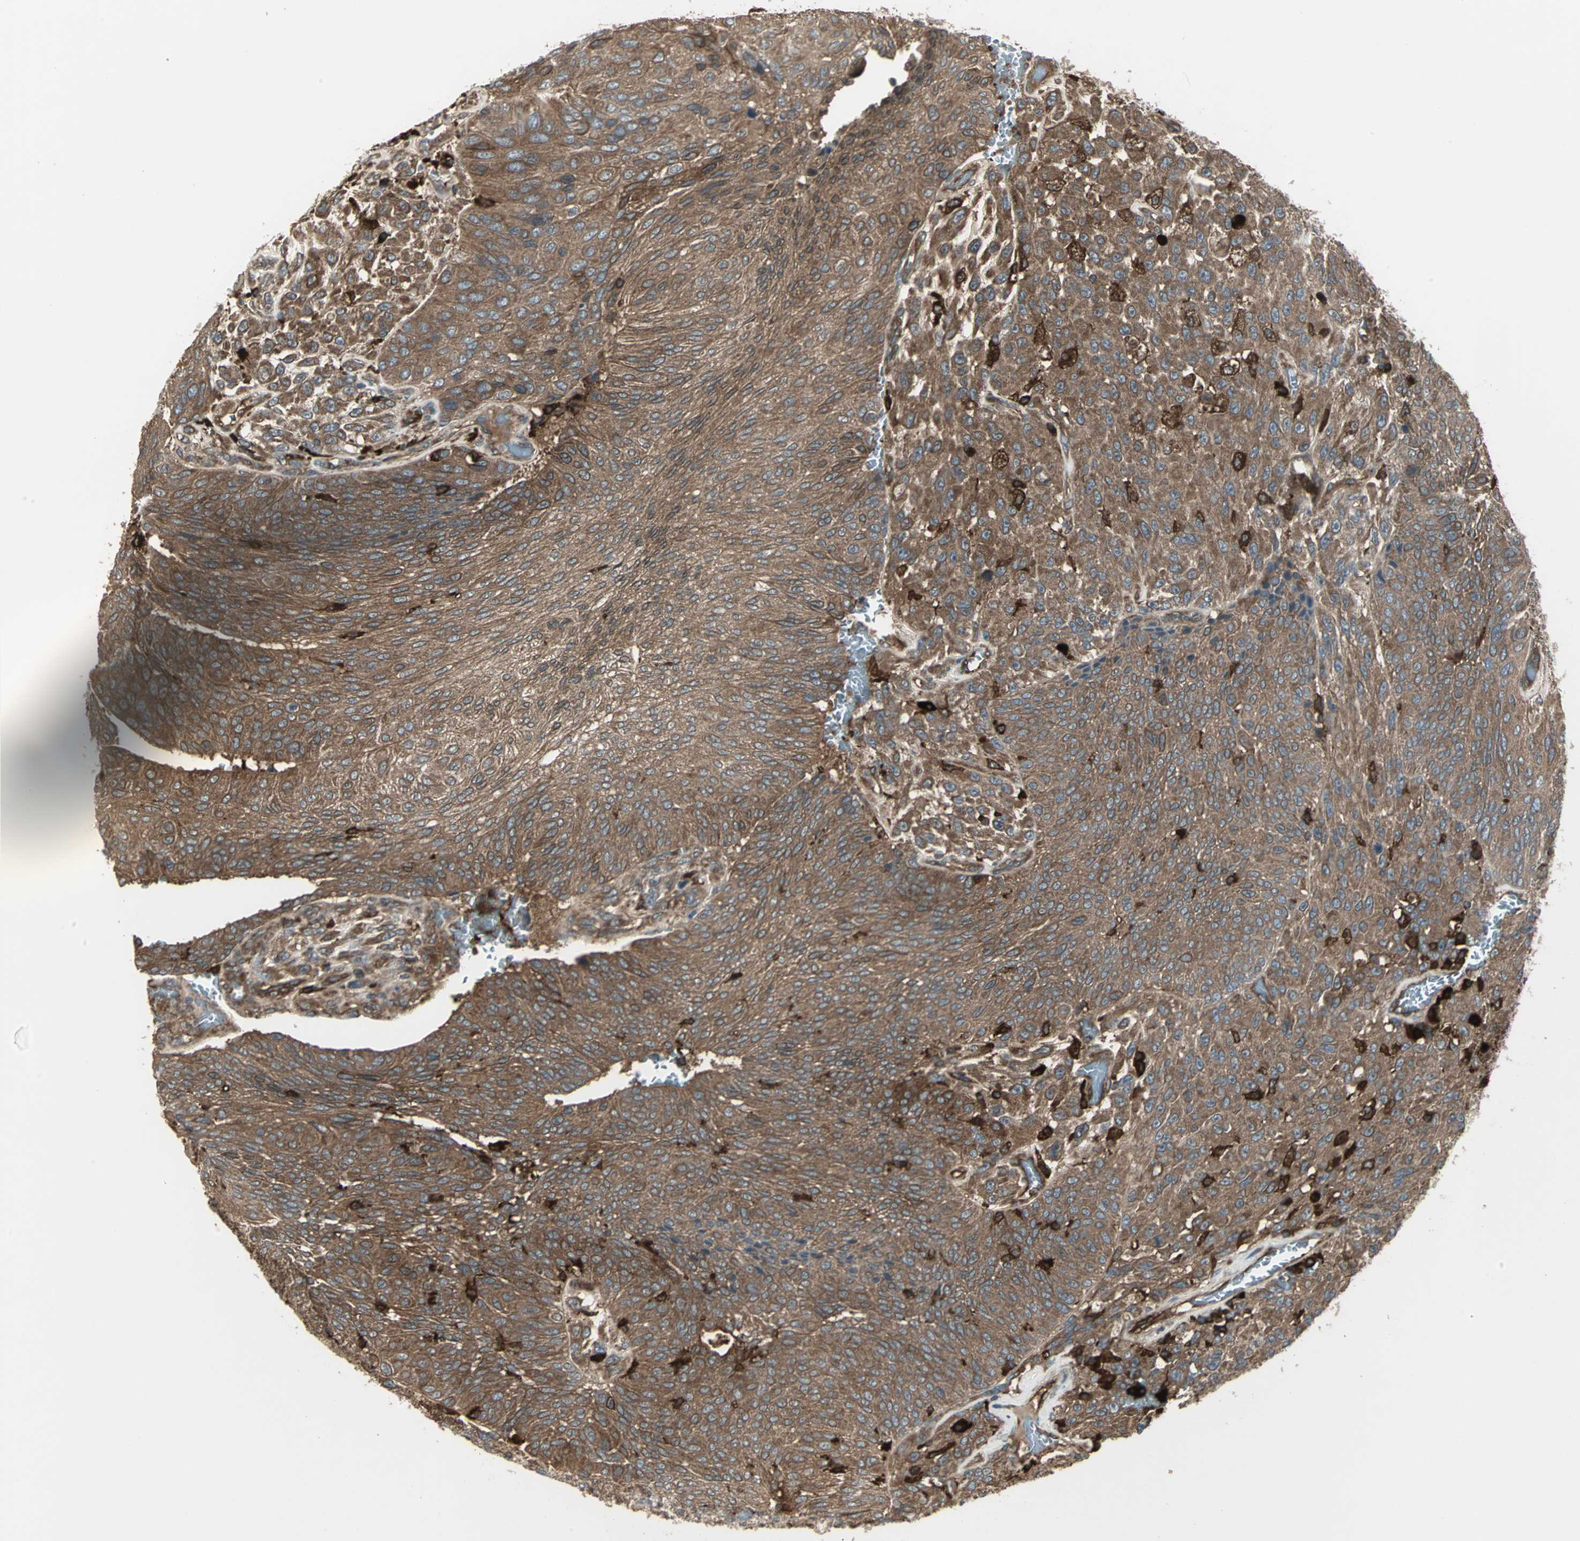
{"staining": {"intensity": "moderate", "quantity": ">75%", "location": "cytoplasmic/membranous"}, "tissue": "urothelial cancer", "cell_type": "Tumor cells", "image_type": "cancer", "snomed": [{"axis": "morphology", "description": "Urothelial carcinoma, High grade"}, {"axis": "topography", "description": "Urinary bladder"}], "caption": "Tumor cells reveal medium levels of moderate cytoplasmic/membranous expression in approximately >75% of cells in urothelial carcinoma (high-grade). The protein of interest is stained brown, and the nuclei are stained in blue (DAB (3,3'-diaminobenzidine) IHC with brightfield microscopy, high magnification).", "gene": "PRXL2B", "patient": {"sex": "male", "age": 66}}